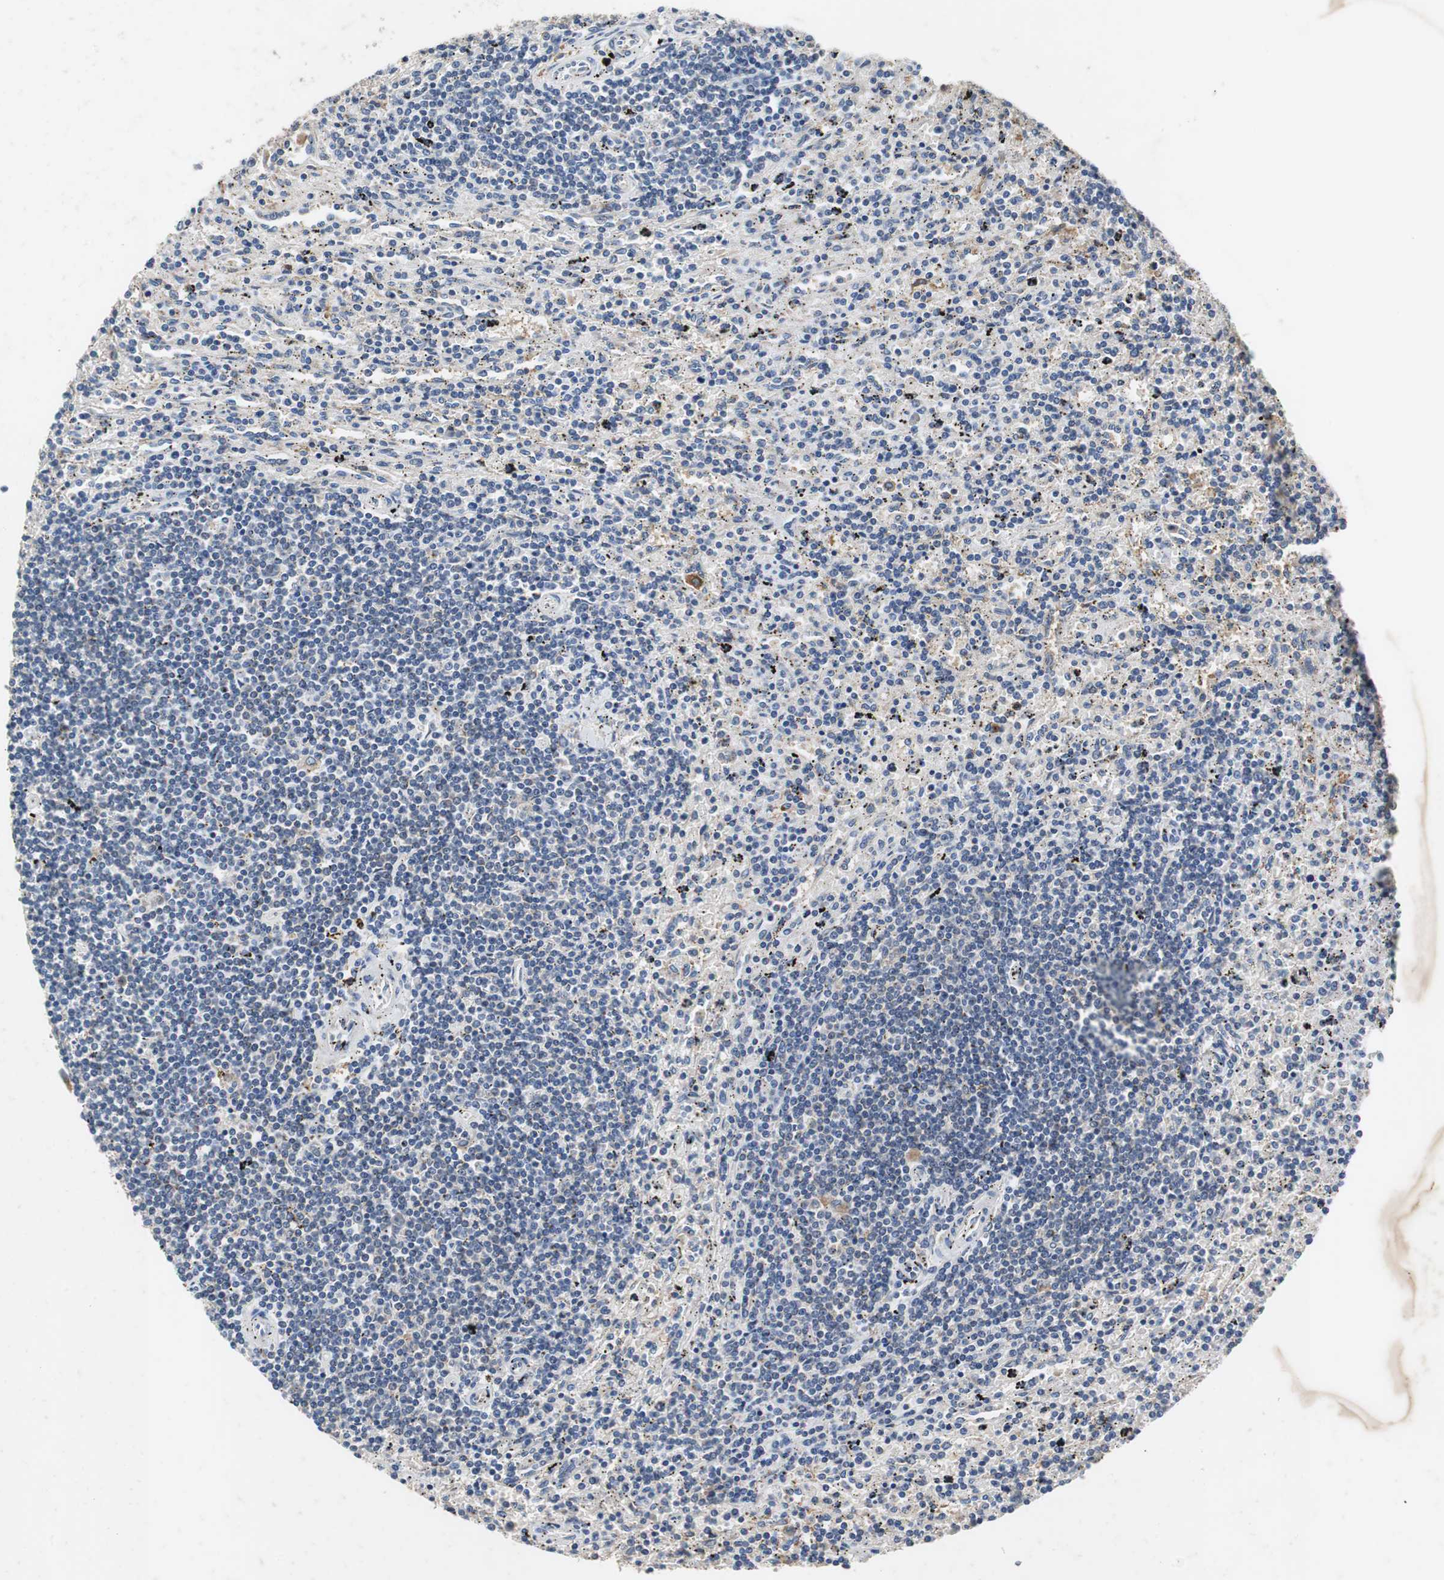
{"staining": {"intensity": "negative", "quantity": "none", "location": "none"}, "tissue": "lymphoma", "cell_type": "Tumor cells", "image_type": "cancer", "snomed": [{"axis": "morphology", "description": "Malignant lymphoma, non-Hodgkin's type, Low grade"}, {"axis": "topography", "description": "Spleen"}], "caption": "There is no significant staining in tumor cells of malignant lymphoma, non-Hodgkin's type (low-grade). (DAB (3,3'-diaminobenzidine) immunohistochemistry (IHC), high magnification).", "gene": "CALB2", "patient": {"sex": "male", "age": 76}}